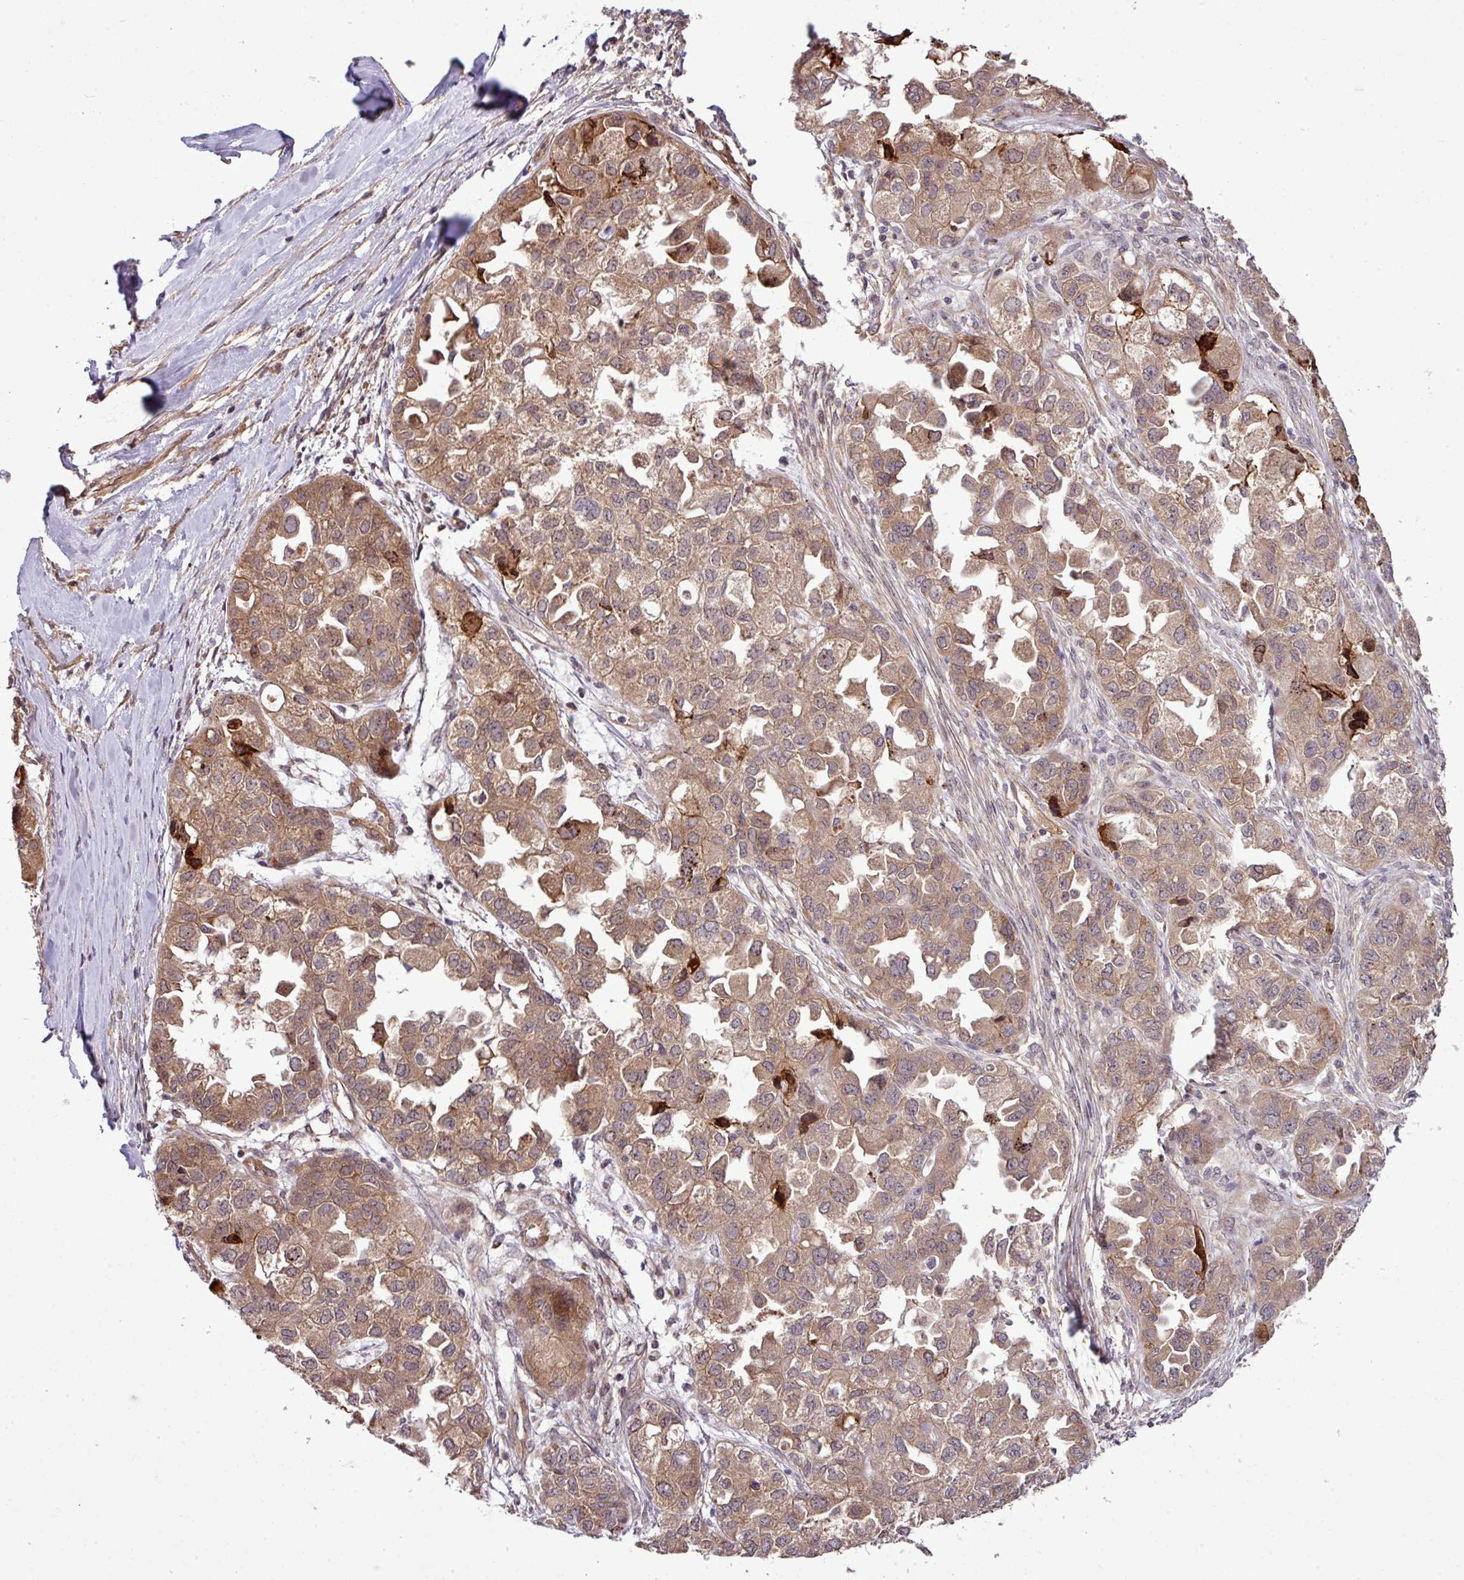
{"staining": {"intensity": "moderate", "quantity": ">75%", "location": "cytoplasmic/membranous"}, "tissue": "ovarian cancer", "cell_type": "Tumor cells", "image_type": "cancer", "snomed": [{"axis": "morphology", "description": "Cystadenocarcinoma, serous, NOS"}, {"axis": "topography", "description": "Ovary"}], "caption": "Ovarian cancer (serous cystadenocarcinoma) tissue shows moderate cytoplasmic/membranous staining in approximately >75% of tumor cells, visualized by immunohistochemistry.", "gene": "XIAP", "patient": {"sex": "female", "age": 84}}